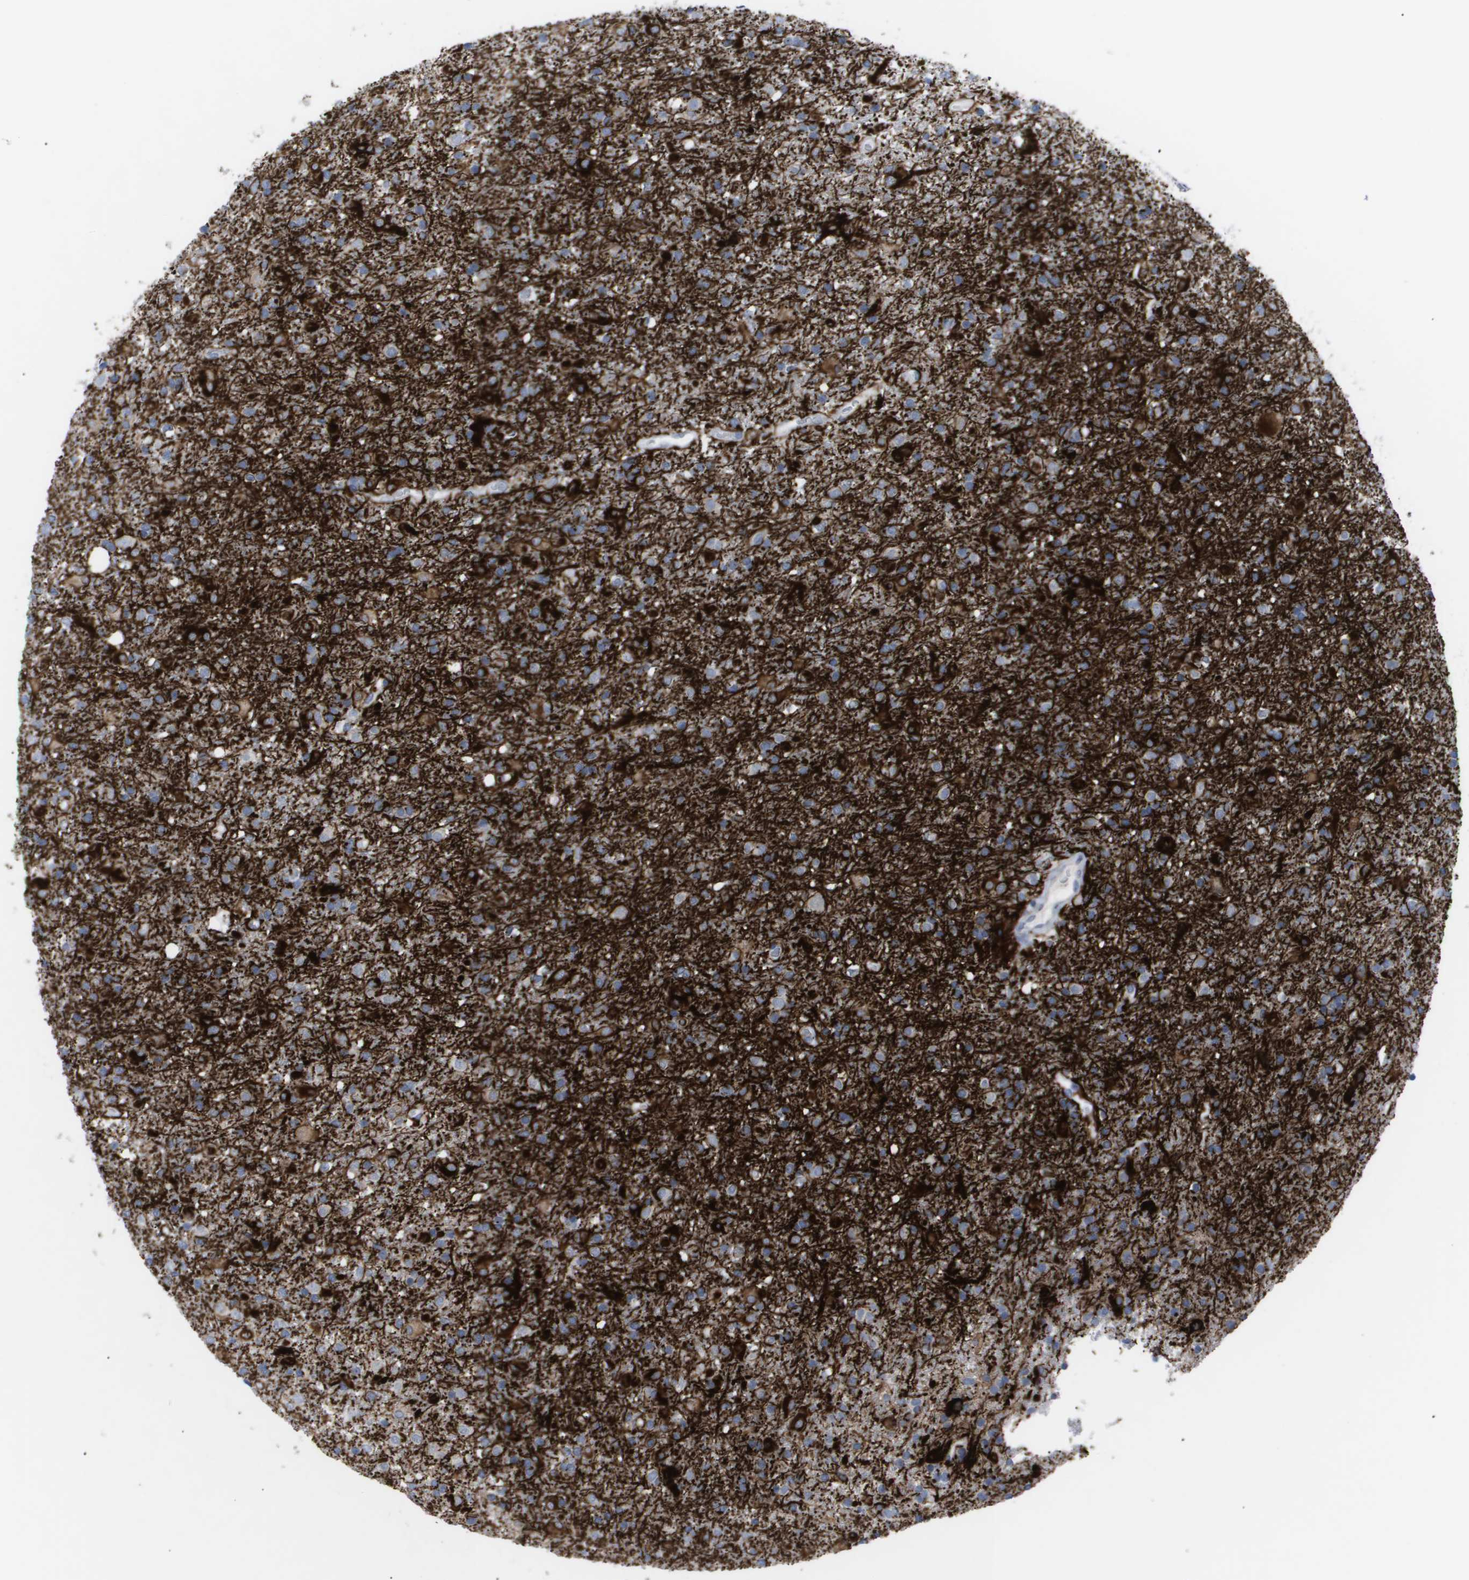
{"staining": {"intensity": "strong", "quantity": "25%-75%", "location": "cytoplasmic/membranous"}, "tissue": "glioma", "cell_type": "Tumor cells", "image_type": "cancer", "snomed": [{"axis": "morphology", "description": "Glioma, malignant, Low grade"}, {"axis": "topography", "description": "Brain"}], "caption": "Tumor cells demonstrate high levels of strong cytoplasmic/membranous expression in approximately 25%-75% of cells in human glioma.", "gene": "CAV3", "patient": {"sex": "male", "age": 65}}